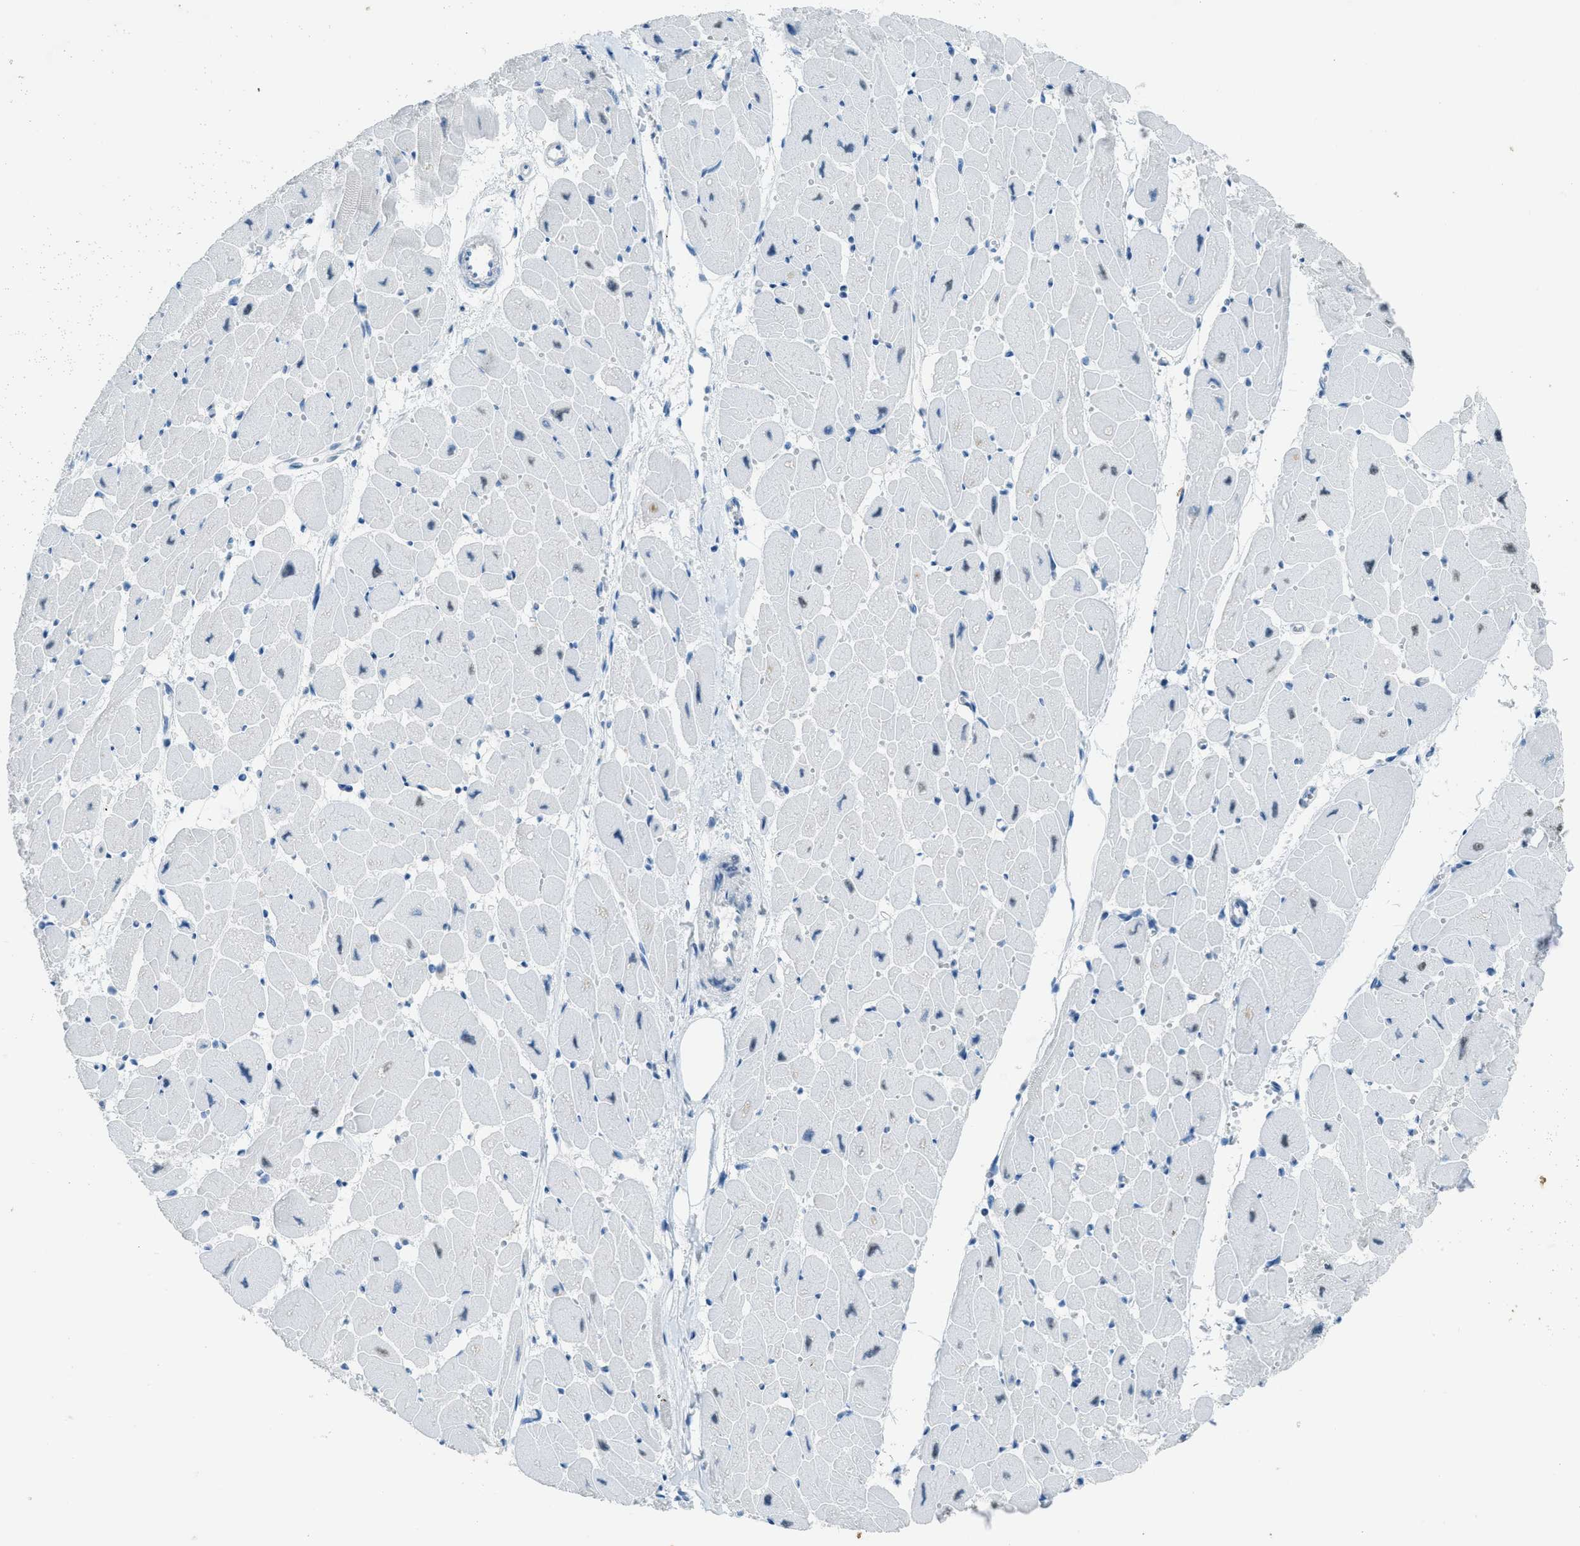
{"staining": {"intensity": "strong", "quantity": "<25%", "location": "nuclear"}, "tissue": "heart muscle", "cell_type": "Cardiomyocytes", "image_type": "normal", "snomed": [{"axis": "morphology", "description": "Normal tissue, NOS"}, {"axis": "topography", "description": "Heart"}], "caption": "Immunohistochemistry (IHC) staining of unremarkable heart muscle, which shows medium levels of strong nuclear positivity in approximately <25% of cardiomyocytes indicating strong nuclear protein positivity. The staining was performed using DAB (3,3'-diaminobenzidine) (brown) for protein detection and nuclei were counterstained in hematoxylin (blue).", "gene": "TTC13", "patient": {"sex": "female", "age": 54}}